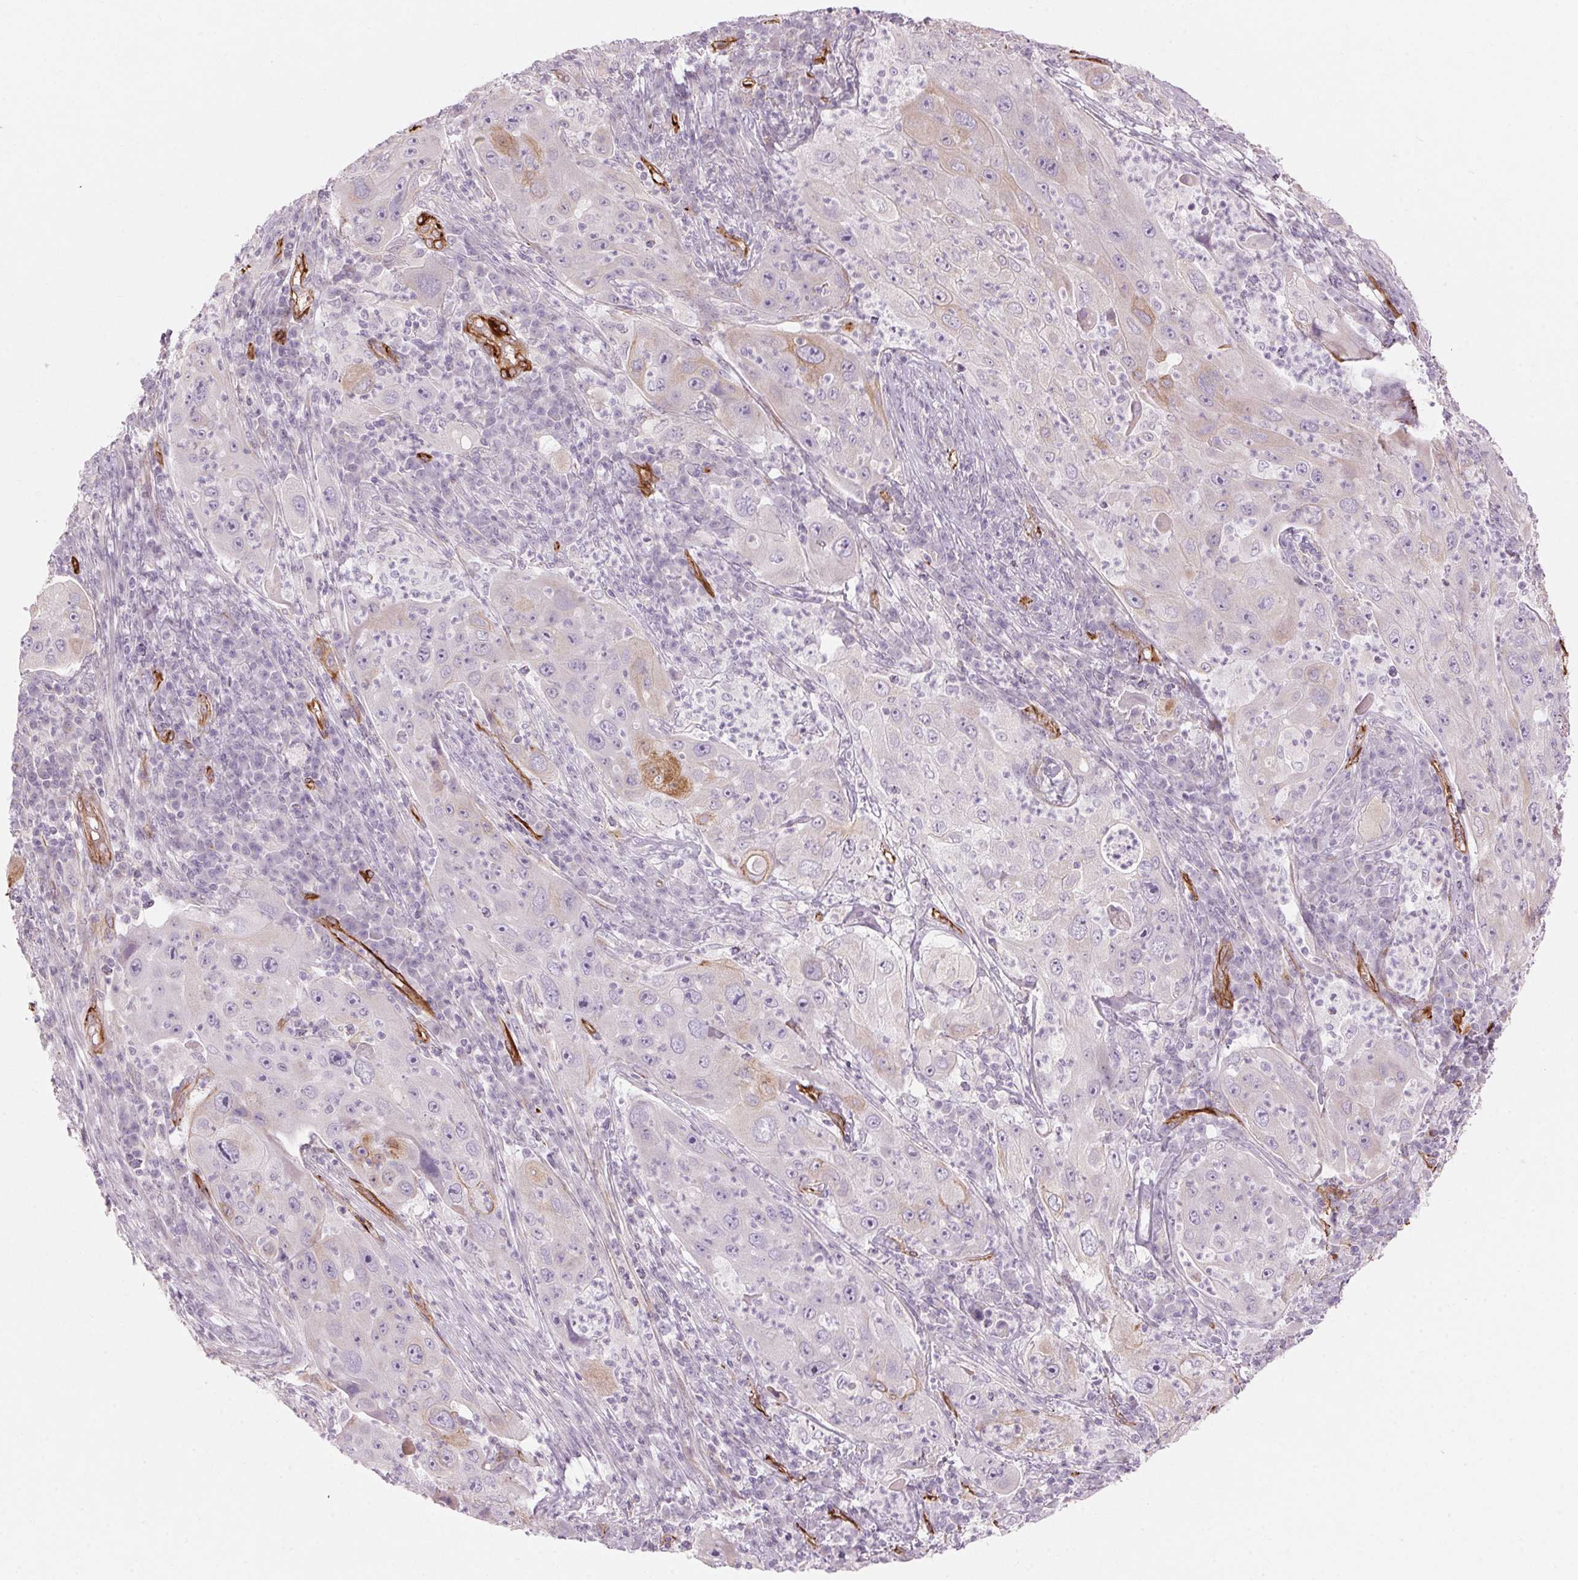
{"staining": {"intensity": "weak", "quantity": "<25%", "location": "cytoplasmic/membranous"}, "tissue": "lung cancer", "cell_type": "Tumor cells", "image_type": "cancer", "snomed": [{"axis": "morphology", "description": "Squamous cell carcinoma, NOS"}, {"axis": "topography", "description": "Lung"}], "caption": "Lung cancer (squamous cell carcinoma) stained for a protein using immunohistochemistry exhibits no positivity tumor cells.", "gene": "CLPS", "patient": {"sex": "female", "age": 59}}